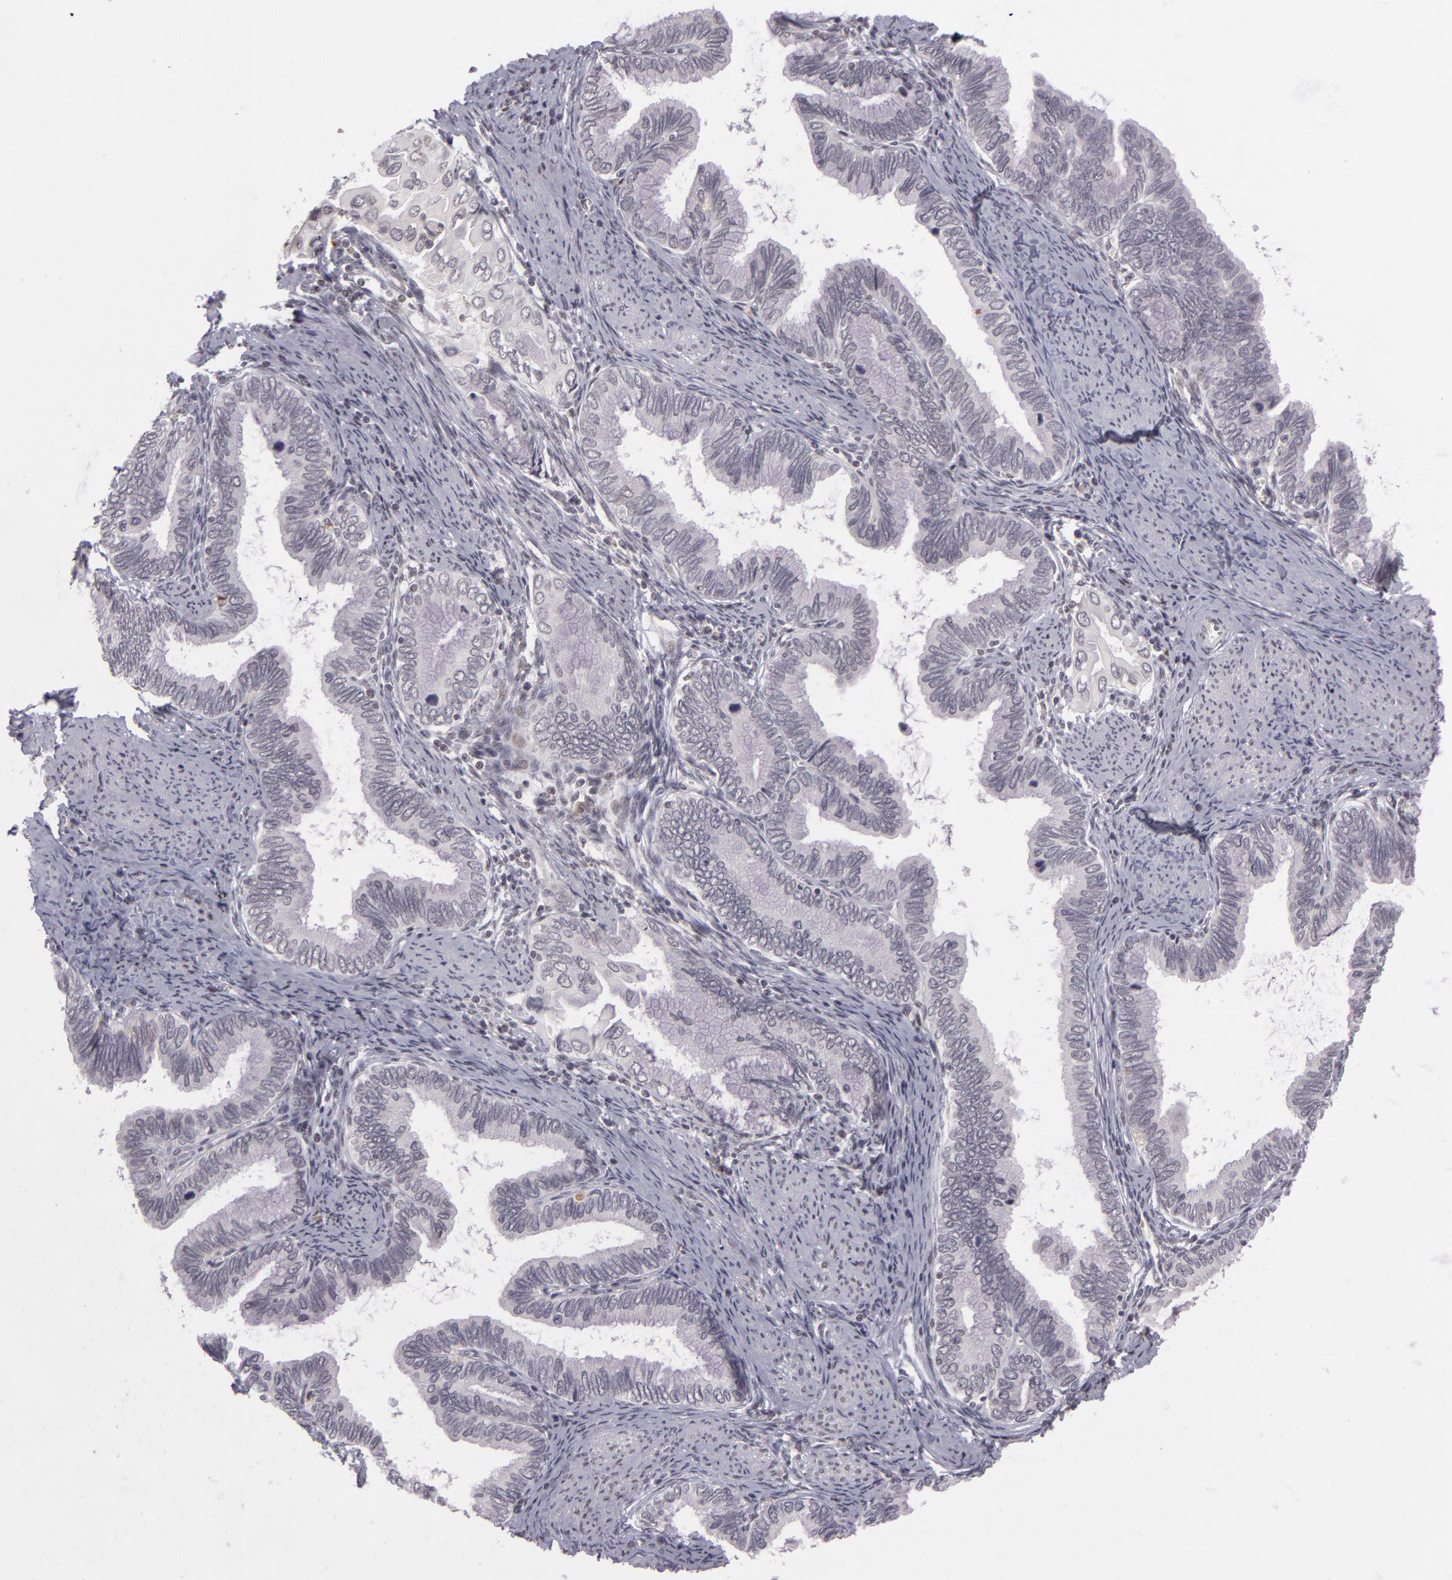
{"staining": {"intensity": "negative", "quantity": "none", "location": "none"}, "tissue": "cervical cancer", "cell_type": "Tumor cells", "image_type": "cancer", "snomed": [{"axis": "morphology", "description": "Adenocarcinoma, NOS"}, {"axis": "topography", "description": "Cervix"}], "caption": "High power microscopy histopathology image of an IHC histopathology image of cervical cancer, revealing no significant positivity in tumor cells.", "gene": "RRP7A", "patient": {"sex": "female", "age": 49}}